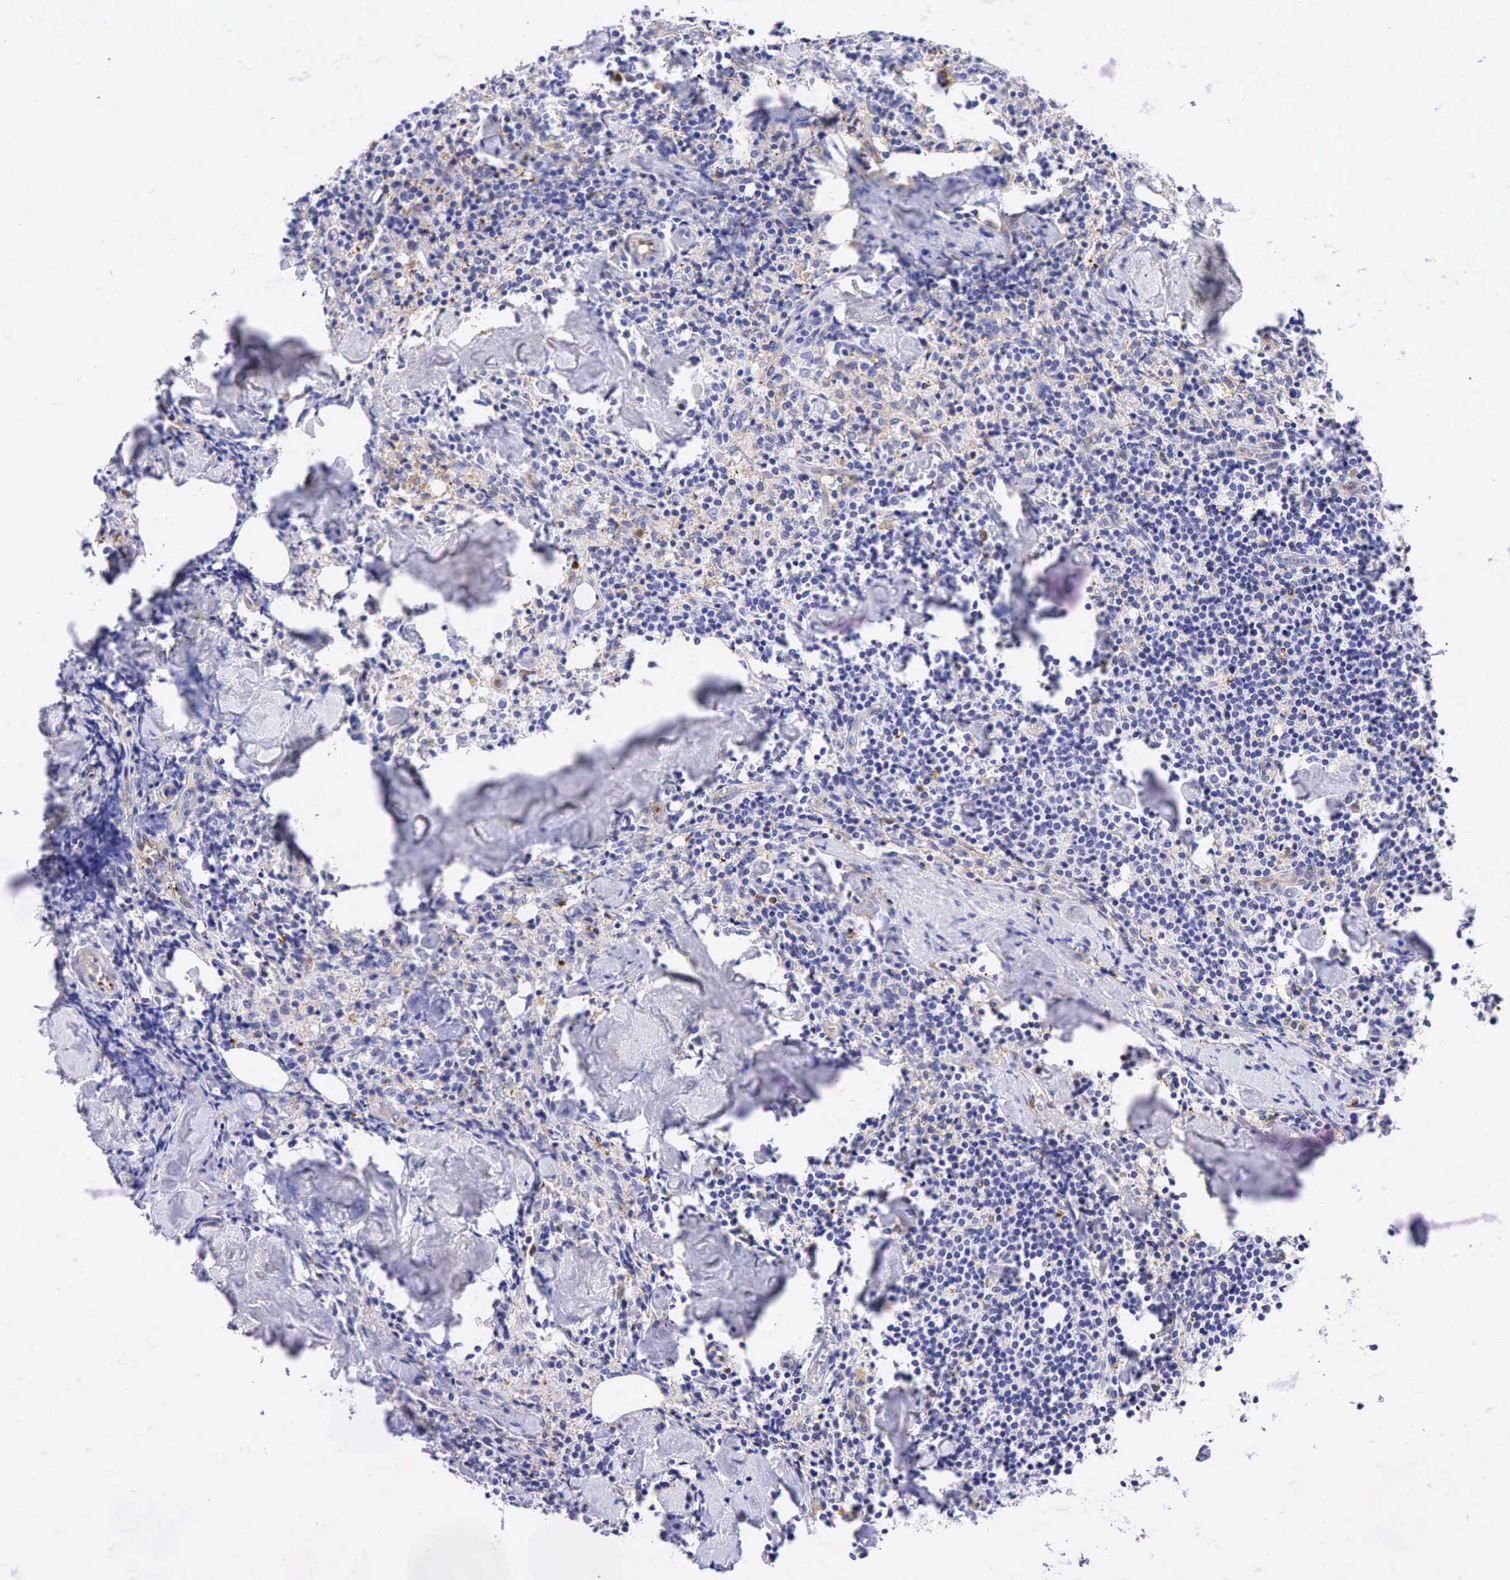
{"staining": {"intensity": "negative", "quantity": "none", "location": "none"}, "tissue": "lymph node", "cell_type": "Germinal center cells", "image_type": "normal", "snomed": [{"axis": "morphology", "description": "Normal tissue, NOS"}, {"axis": "topography", "description": "Lymph node"}], "caption": "This is an IHC histopathology image of unremarkable lymph node. There is no staining in germinal center cells.", "gene": "TNFRSF8", "patient": {"sex": "male", "age": 67}}